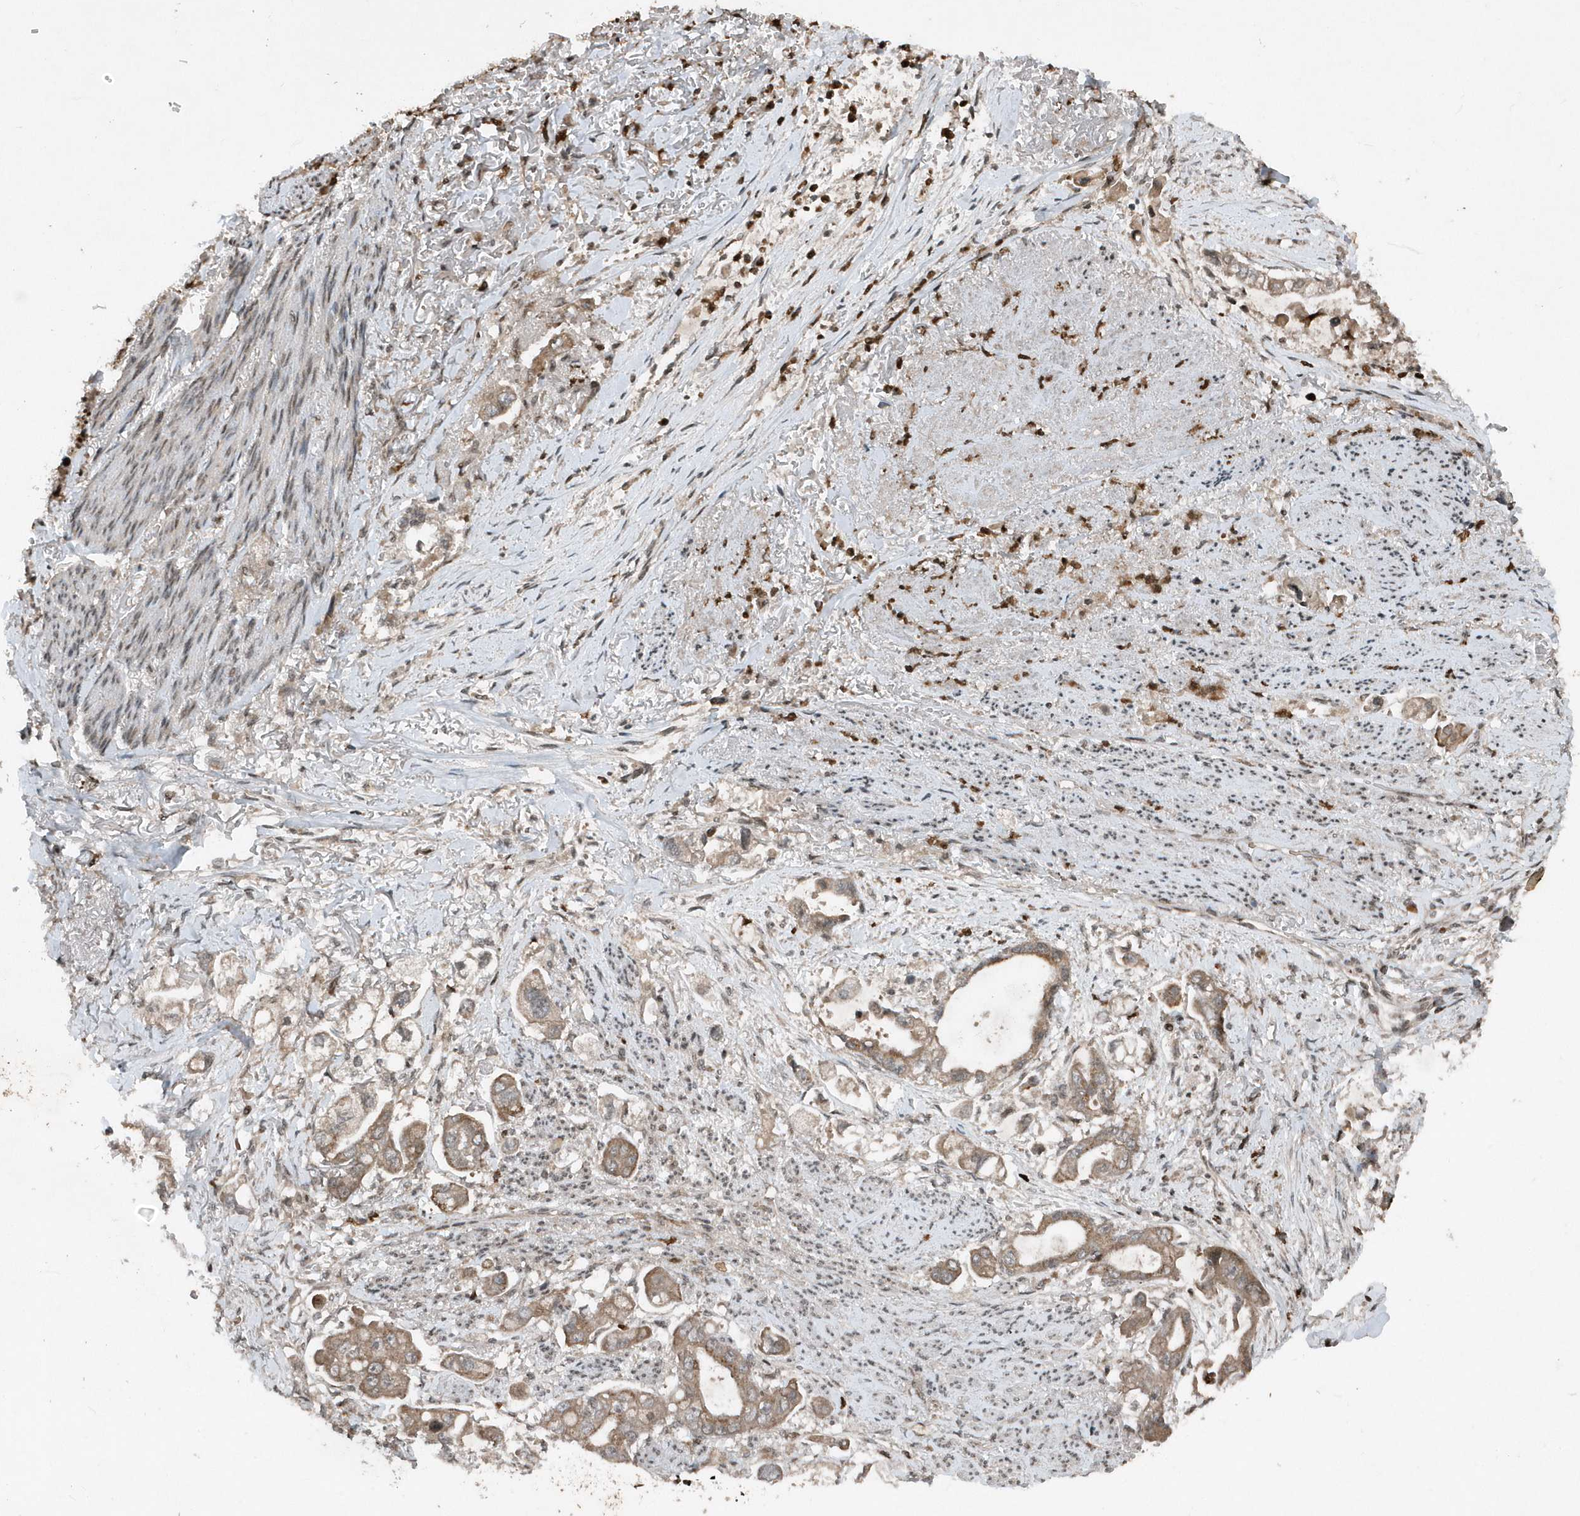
{"staining": {"intensity": "moderate", "quantity": ">75%", "location": "cytoplasmic/membranous"}, "tissue": "stomach cancer", "cell_type": "Tumor cells", "image_type": "cancer", "snomed": [{"axis": "morphology", "description": "Adenocarcinoma, NOS"}, {"axis": "topography", "description": "Stomach"}], "caption": "Stomach adenocarcinoma stained with a brown dye displays moderate cytoplasmic/membranous positive staining in approximately >75% of tumor cells.", "gene": "EIF2B1", "patient": {"sex": "male", "age": 62}}